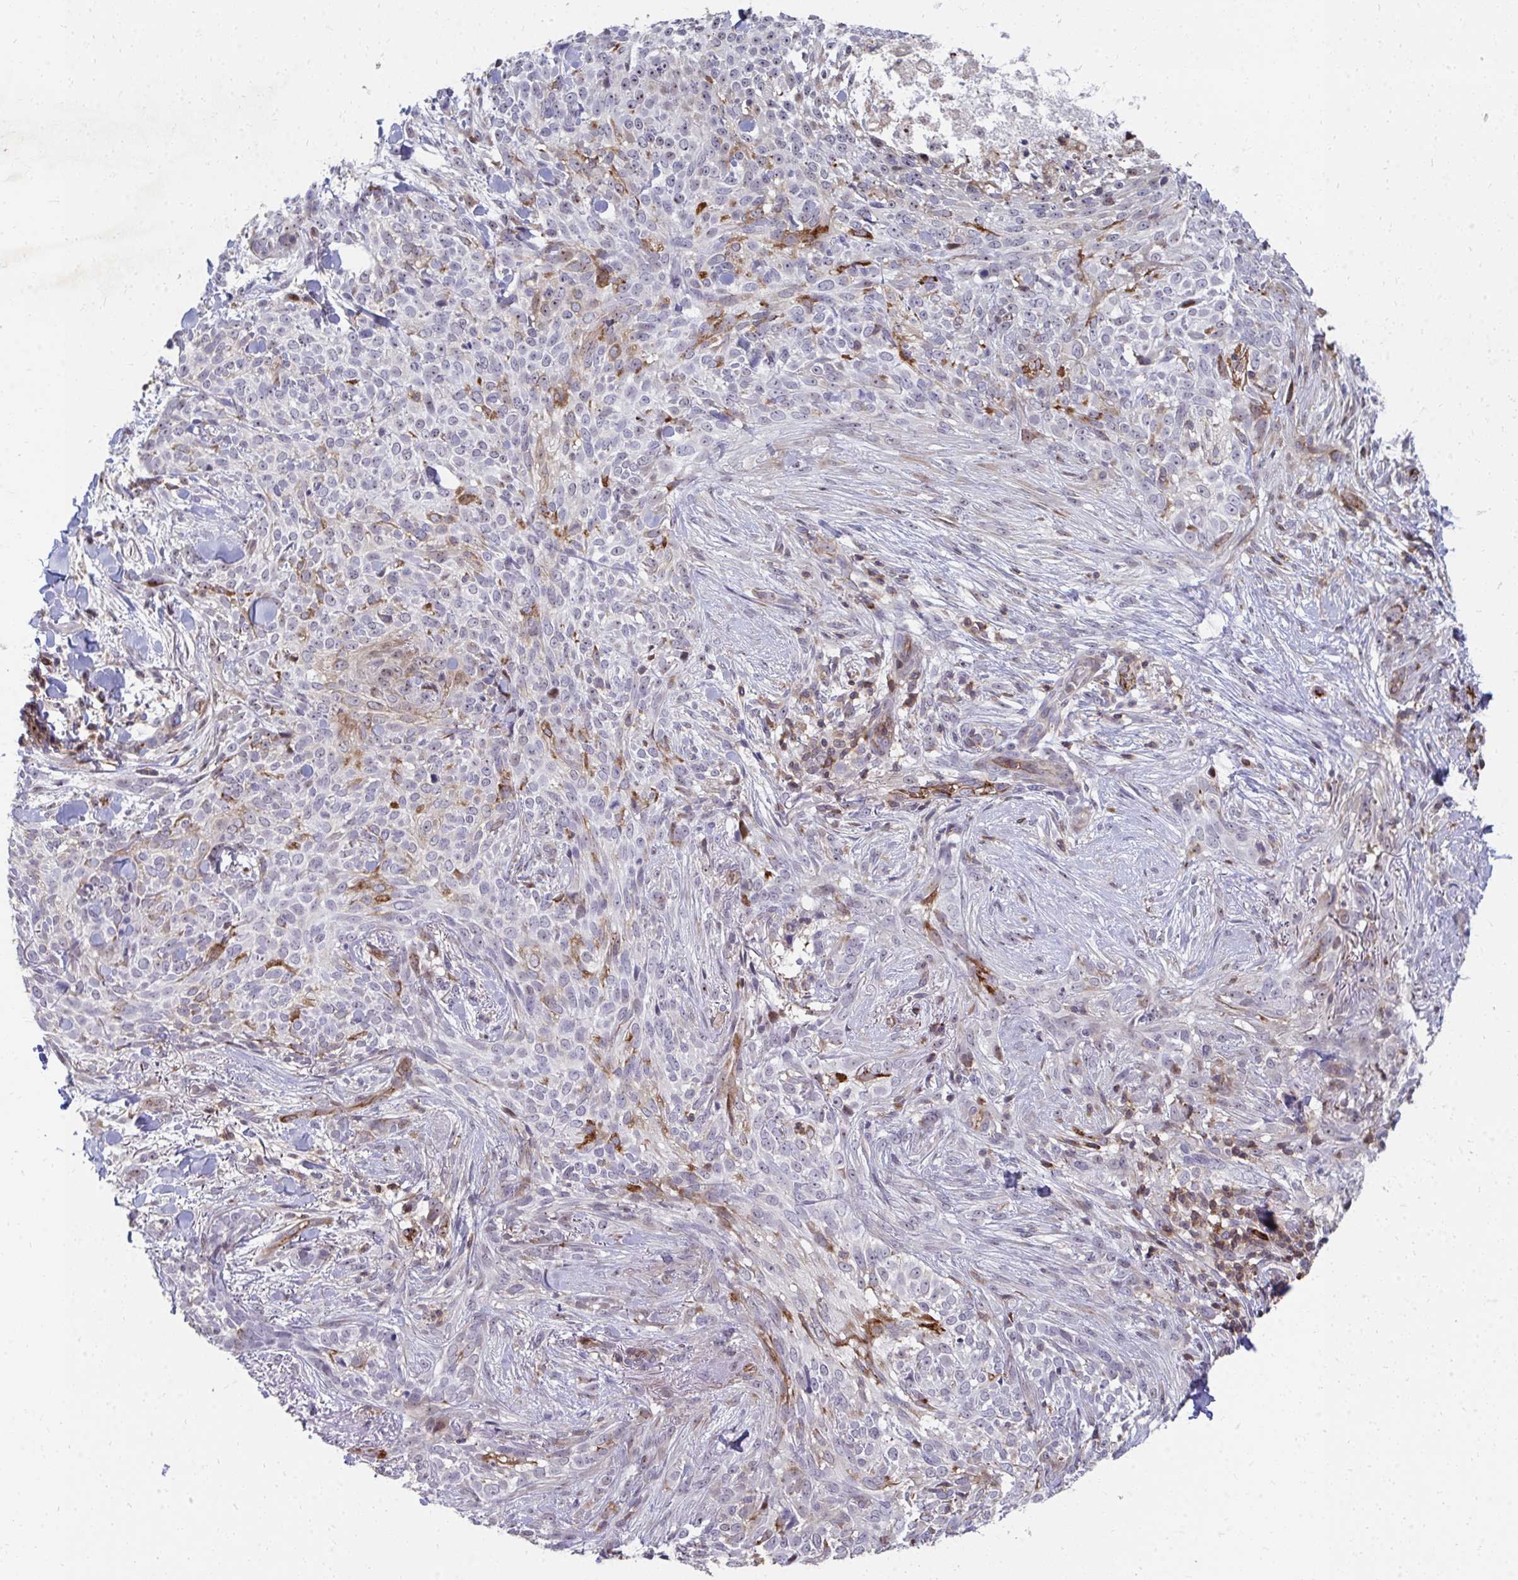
{"staining": {"intensity": "moderate", "quantity": "<25%", "location": "cytoplasmic/membranous"}, "tissue": "skin cancer", "cell_type": "Tumor cells", "image_type": "cancer", "snomed": [{"axis": "morphology", "description": "Basal cell carcinoma"}, {"axis": "topography", "description": "Skin"}, {"axis": "topography", "description": "Skin of face"}], "caption": "Immunohistochemistry (IHC) (DAB (3,3'-diaminobenzidine)) staining of skin cancer (basal cell carcinoma) displays moderate cytoplasmic/membranous protein staining in about <25% of tumor cells.", "gene": "FOXN3", "patient": {"sex": "female", "age": 90}}